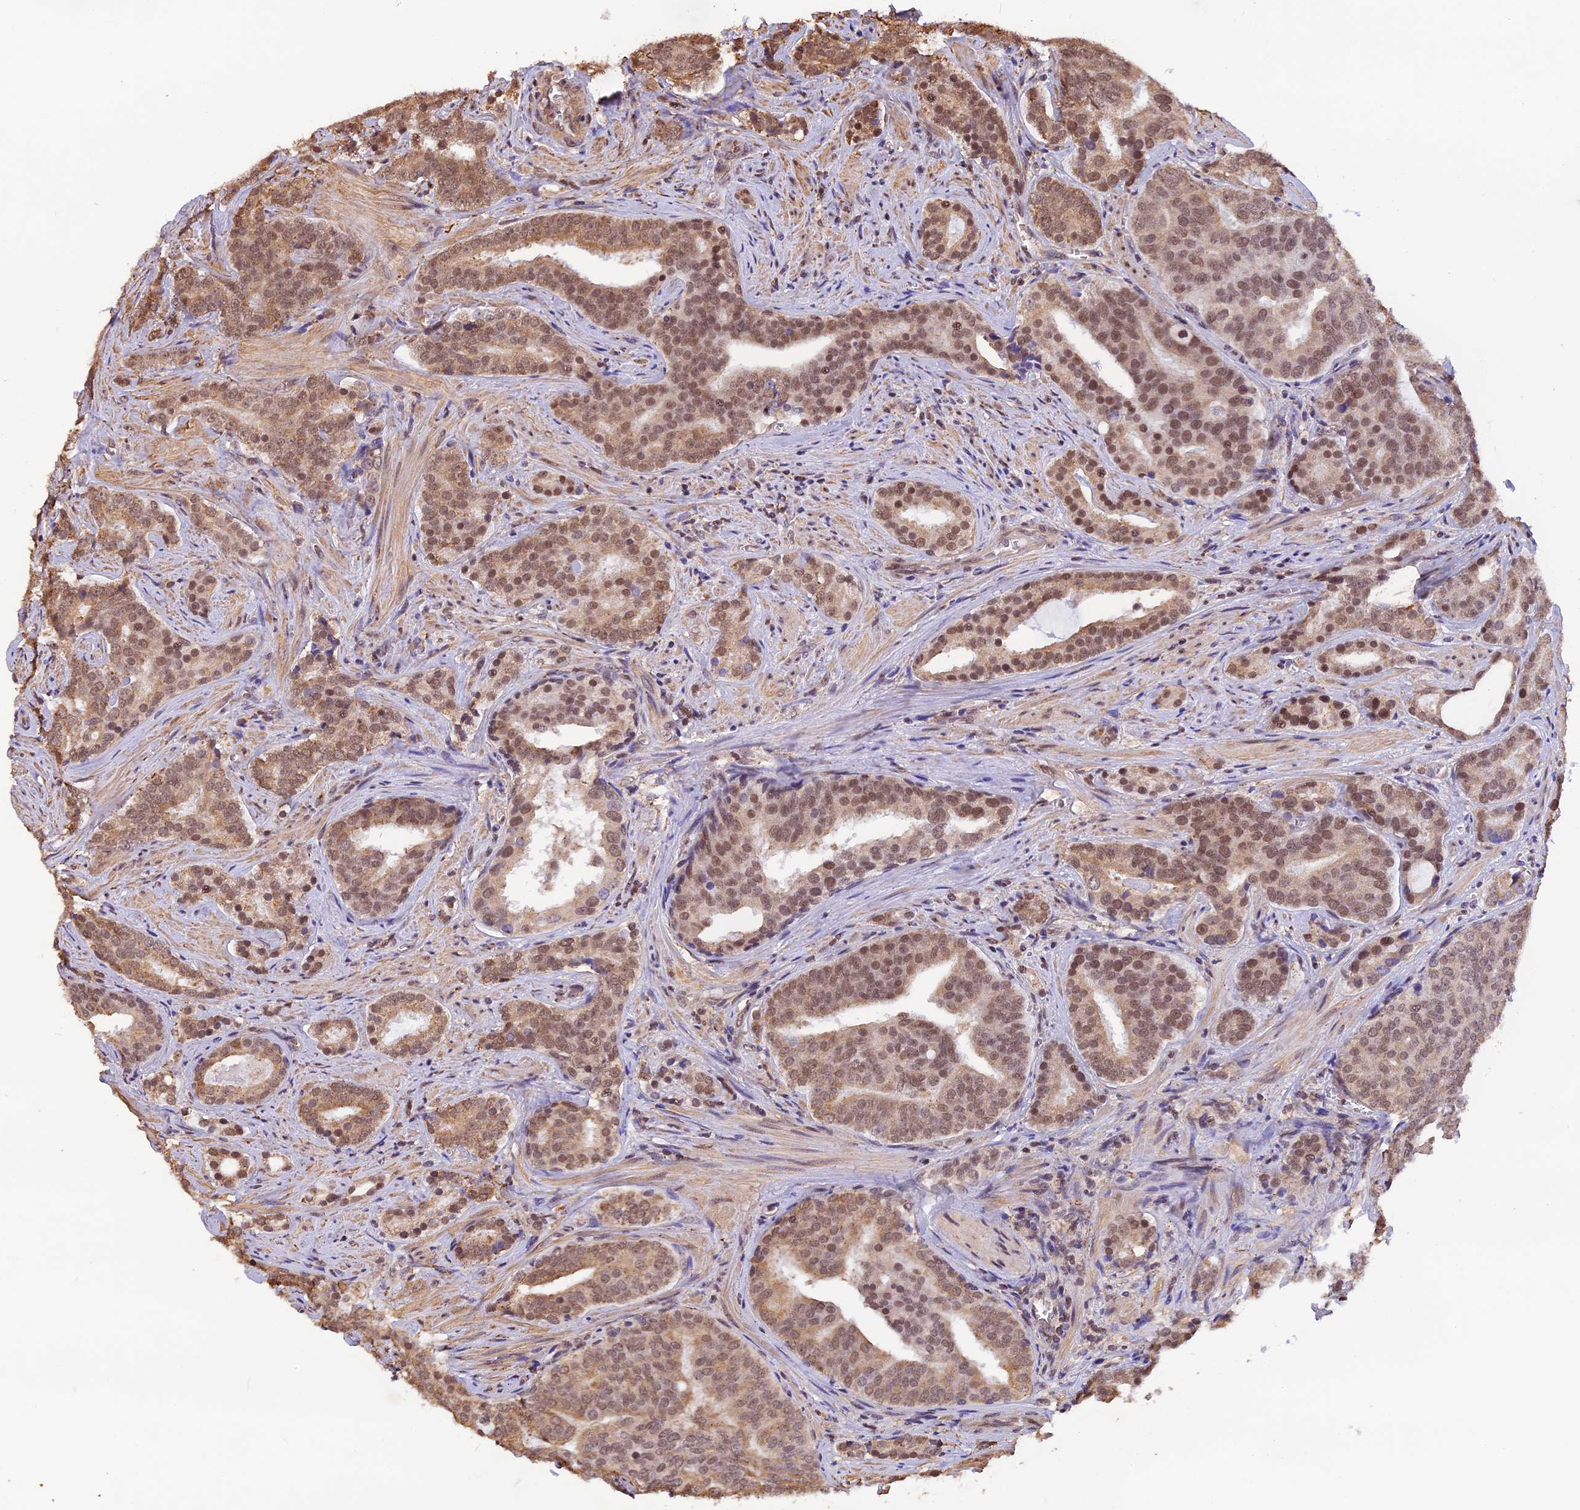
{"staining": {"intensity": "moderate", "quantity": ">75%", "location": "cytoplasmic/membranous,nuclear"}, "tissue": "prostate cancer", "cell_type": "Tumor cells", "image_type": "cancer", "snomed": [{"axis": "morphology", "description": "Adenocarcinoma, High grade"}, {"axis": "topography", "description": "Prostate"}], "caption": "About >75% of tumor cells in human prostate high-grade adenocarcinoma reveal moderate cytoplasmic/membranous and nuclear protein staining as visualized by brown immunohistochemical staining.", "gene": "ZC3H4", "patient": {"sex": "male", "age": 55}}